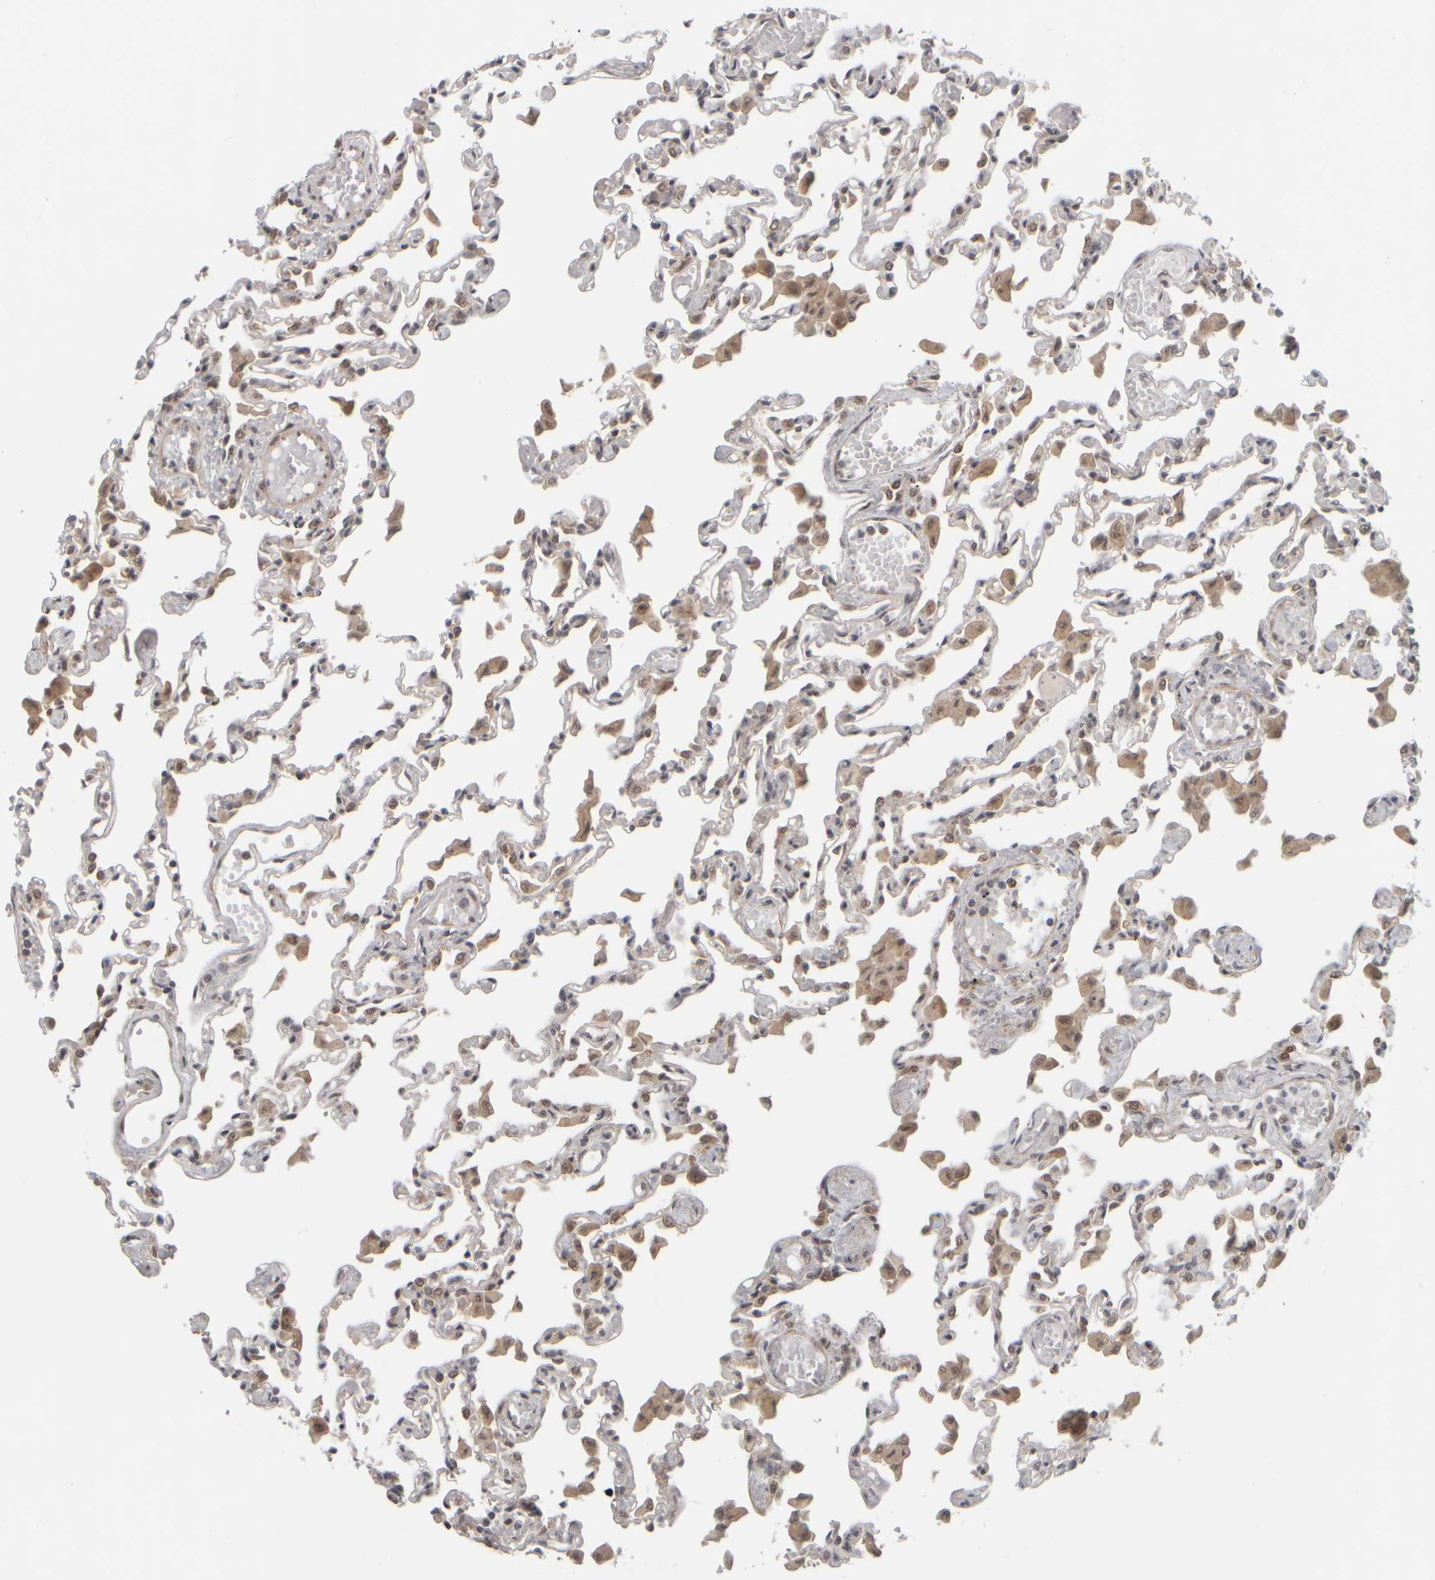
{"staining": {"intensity": "weak", "quantity": "25%-75%", "location": "cytoplasmic/membranous"}, "tissue": "lung", "cell_type": "Alveolar cells", "image_type": "normal", "snomed": [{"axis": "morphology", "description": "Normal tissue, NOS"}, {"axis": "topography", "description": "Bronchus"}, {"axis": "topography", "description": "Lung"}], "caption": "About 25%-75% of alveolar cells in unremarkable lung display weak cytoplasmic/membranous protein expression as visualized by brown immunohistochemical staining.", "gene": "SYNRG", "patient": {"sex": "female", "age": 49}}